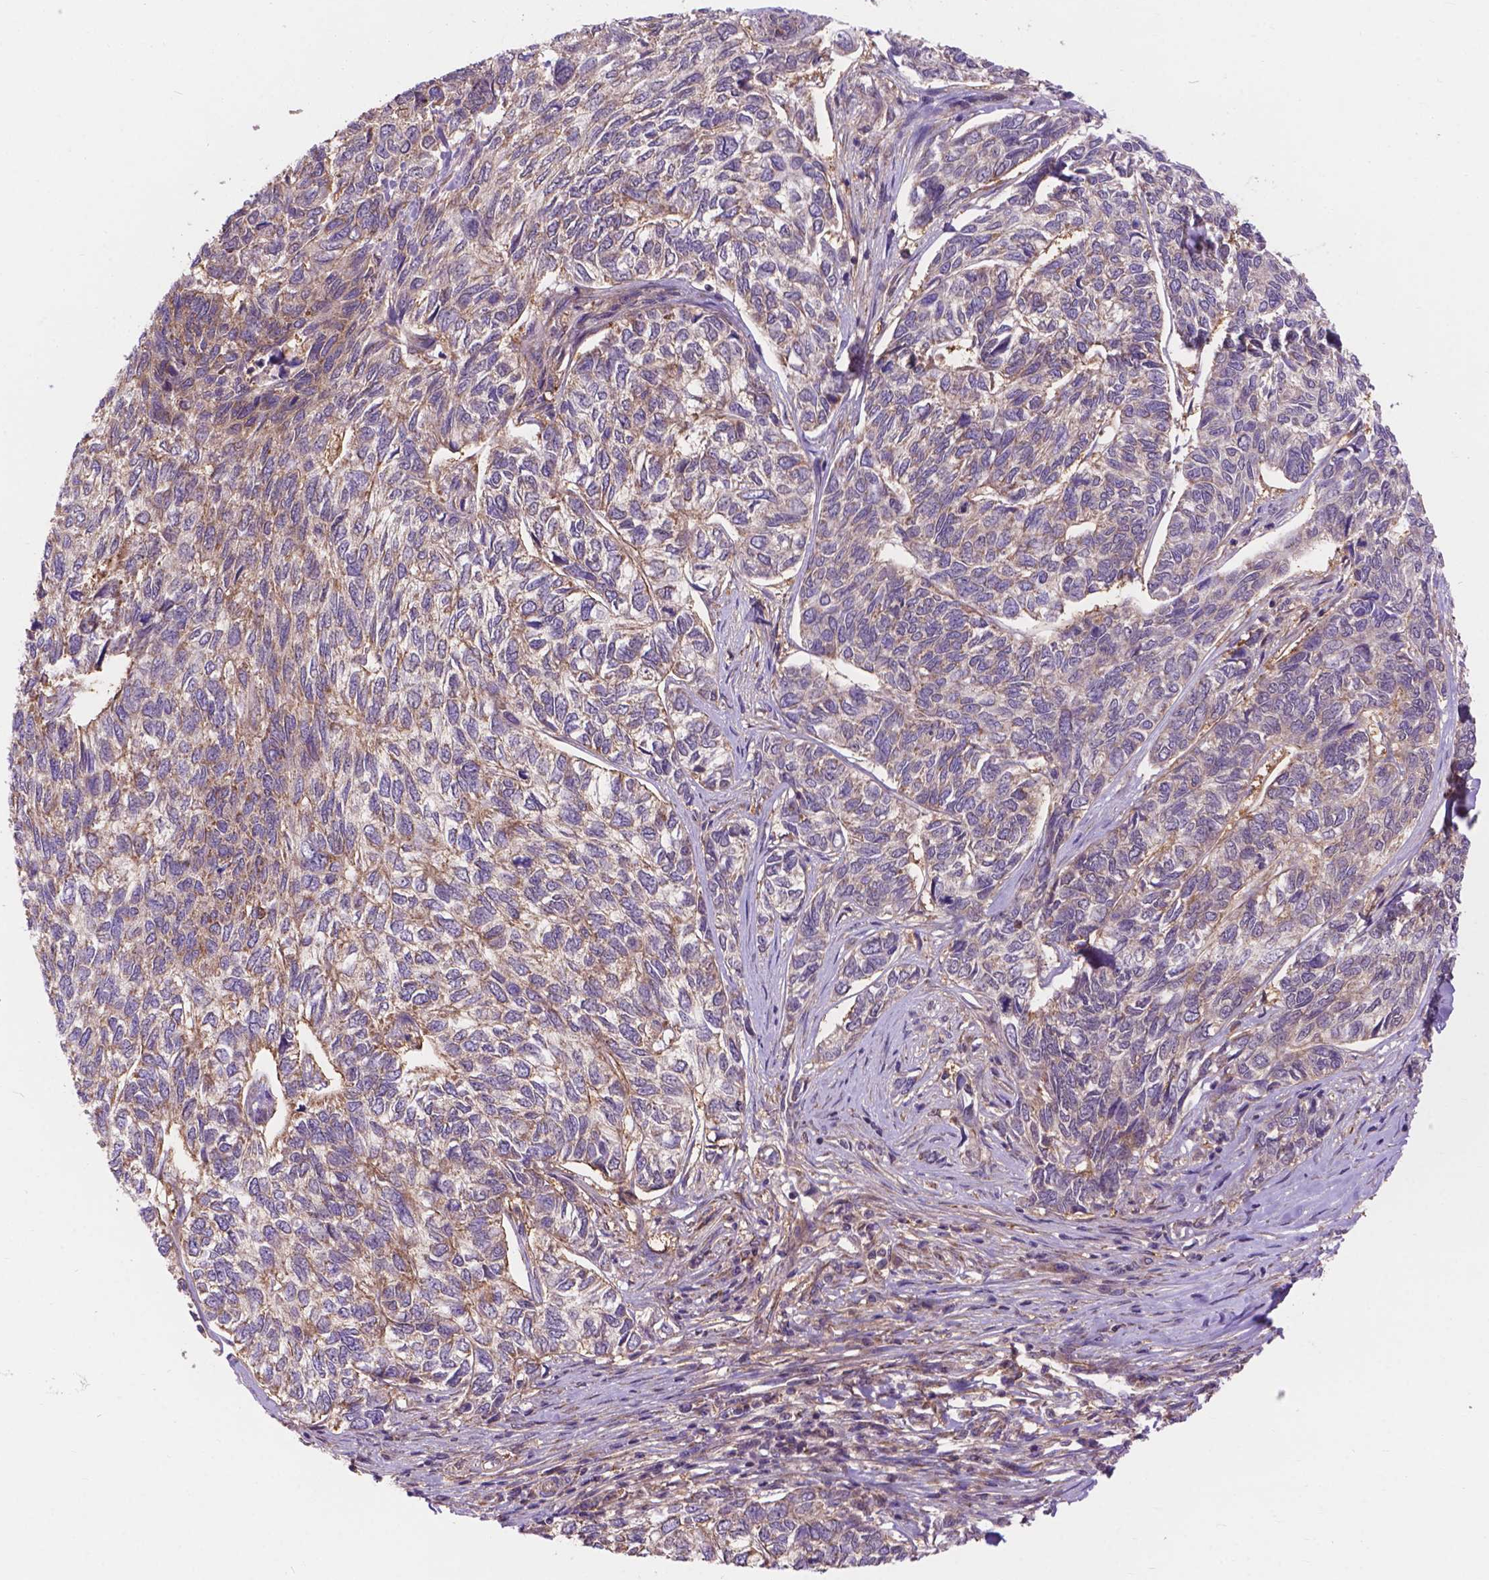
{"staining": {"intensity": "weak", "quantity": "25%-75%", "location": "cytoplasmic/membranous"}, "tissue": "skin cancer", "cell_type": "Tumor cells", "image_type": "cancer", "snomed": [{"axis": "morphology", "description": "Basal cell carcinoma"}, {"axis": "topography", "description": "Skin"}], "caption": "A brown stain highlights weak cytoplasmic/membranous staining of a protein in skin basal cell carcinoma tumor cells.", "gene": "AK3", "patient": {"sex": "female", "age": 65}}